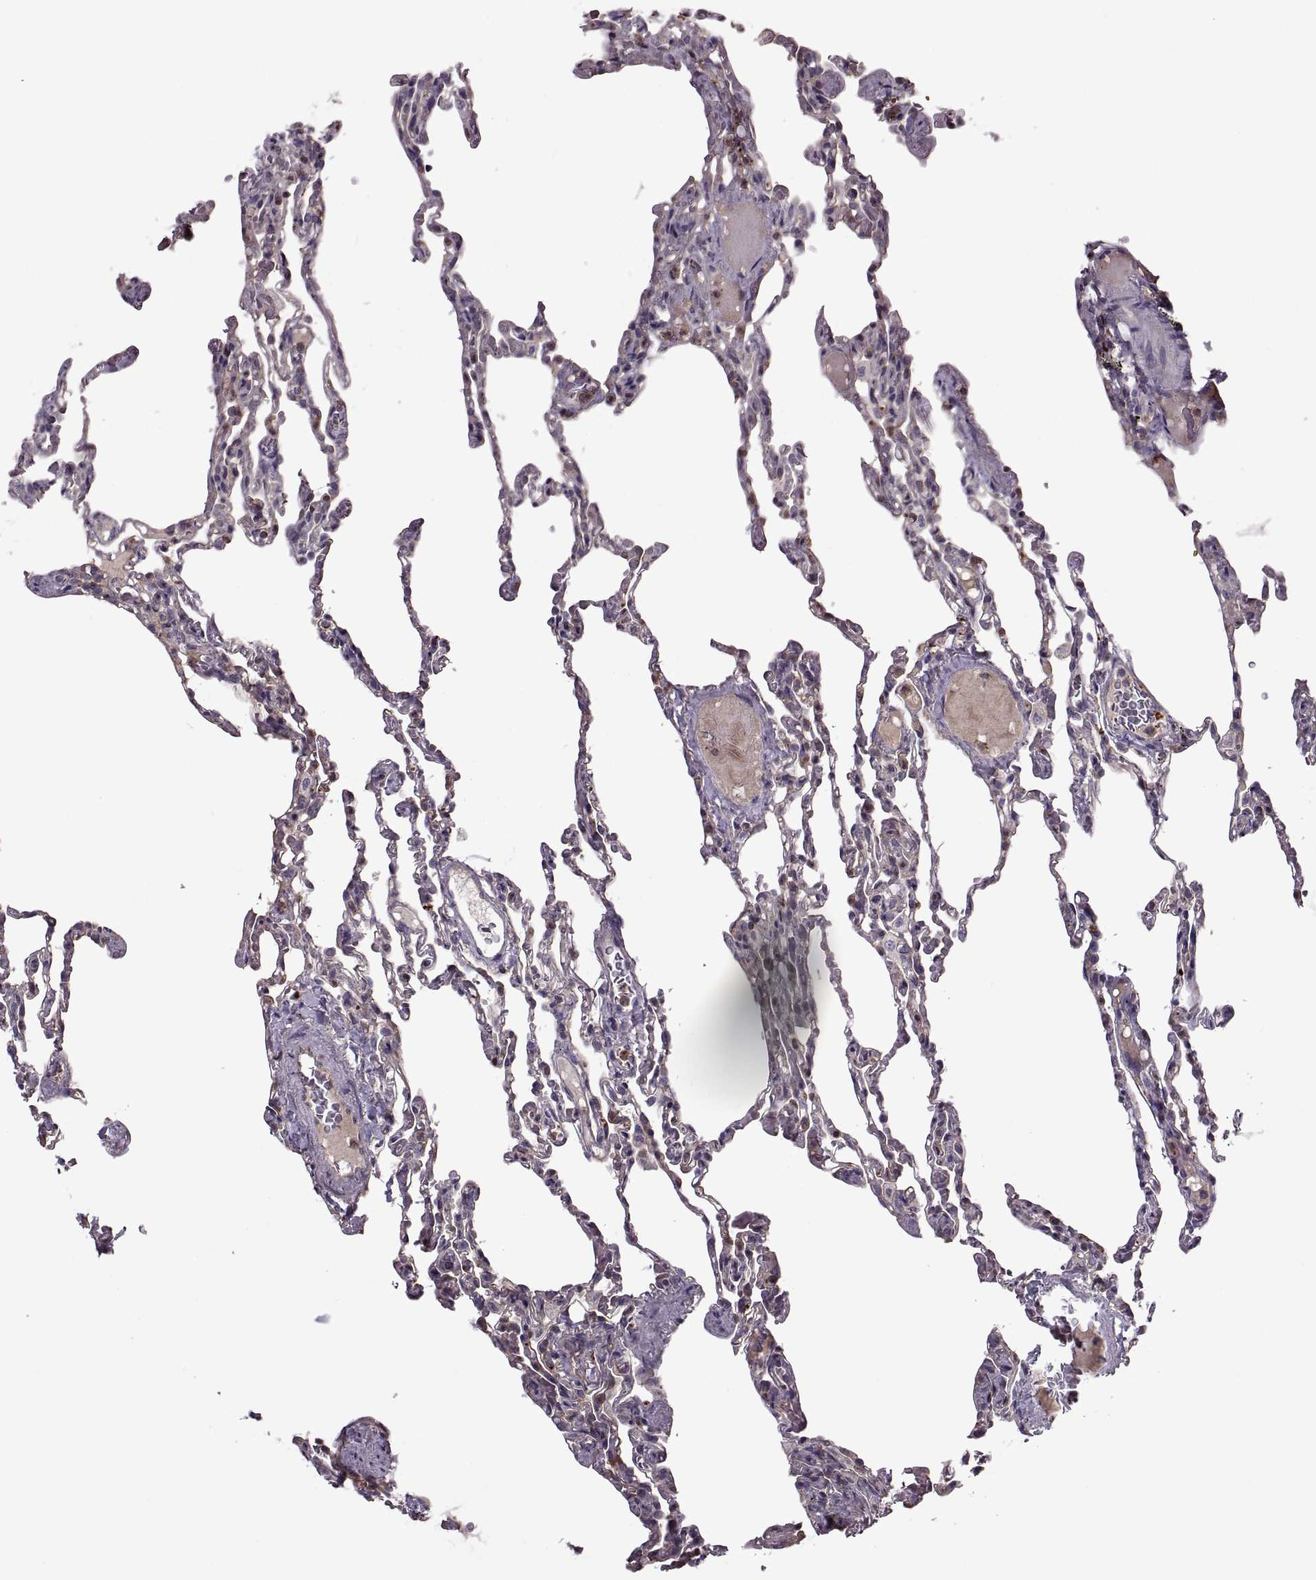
{"staining": {"intensity": "negative", "quantity": "none", "location": "none"}, "tissue": "lung", "cell_type": "Alveolar cells", "image_type": "normal", "snomed": [{"axis": "morphology", "description": "Normal tissue, NOS"}, {"axis": "topography", "description": "Lung"}], "caption": "High power microscopy micrograph of an immunohistochemistry histopathology image of unremarkable lung, revealing no significant staining in alveolar cells.", "gene": "SLC2A14", "patient": {"sex": "female", "age": 43}}